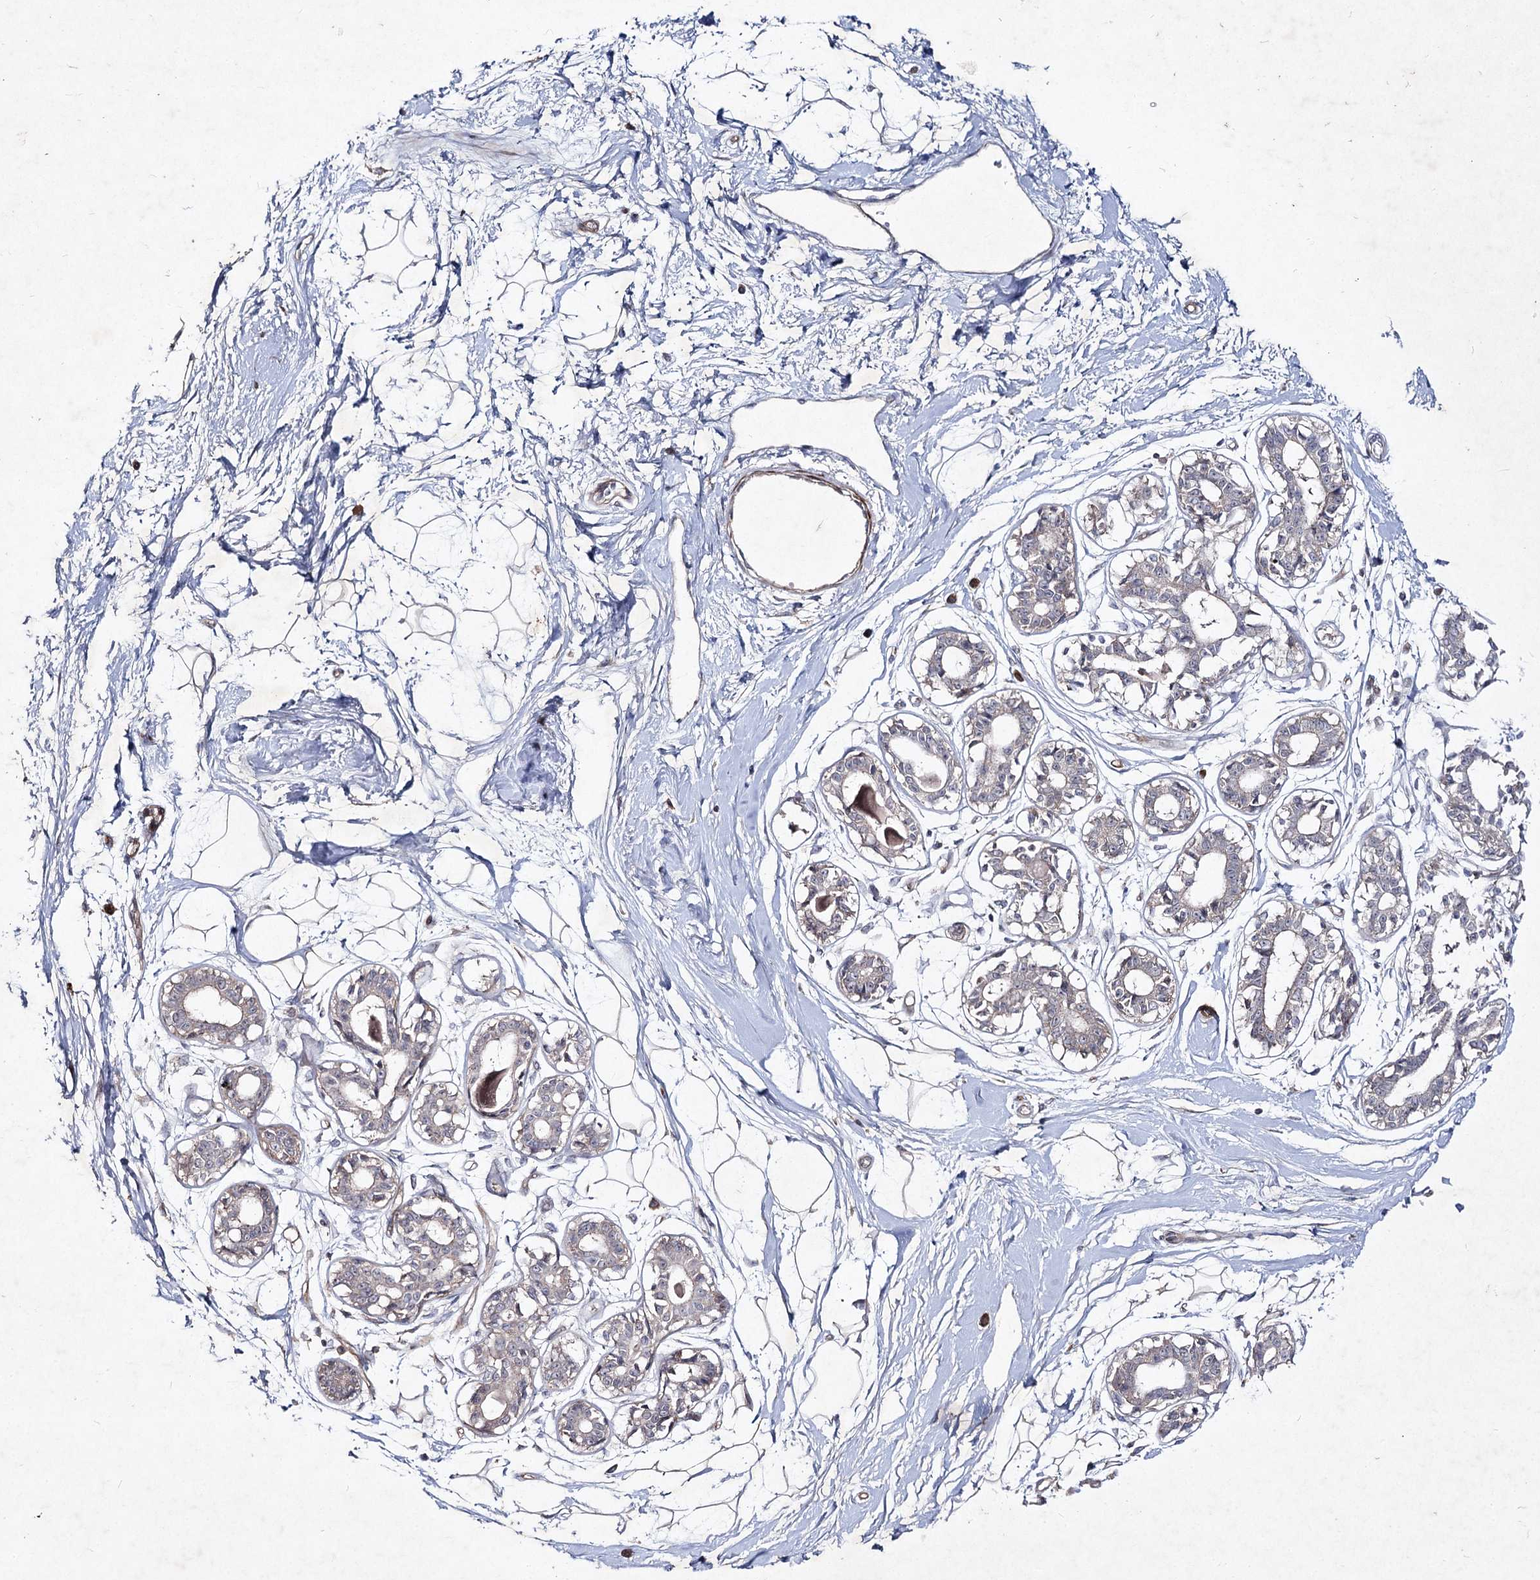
{"staining": {"intensity": "negative", "quantity": "none", "location": "none"}, "tissue": "breast", "cell_type": "Adipocytes", "image_type": "normal", "snomed": [{"axis": "morphology", "description": "Normal tissue, NOS"}, {"axis": "topography", "description": "Breast"}], "caption": "Immunohistochemical staining of benign breast displays no significant expression in adipocytes.", "gene": "CIB2", "patient": {"sex": "female", "age": 45}}